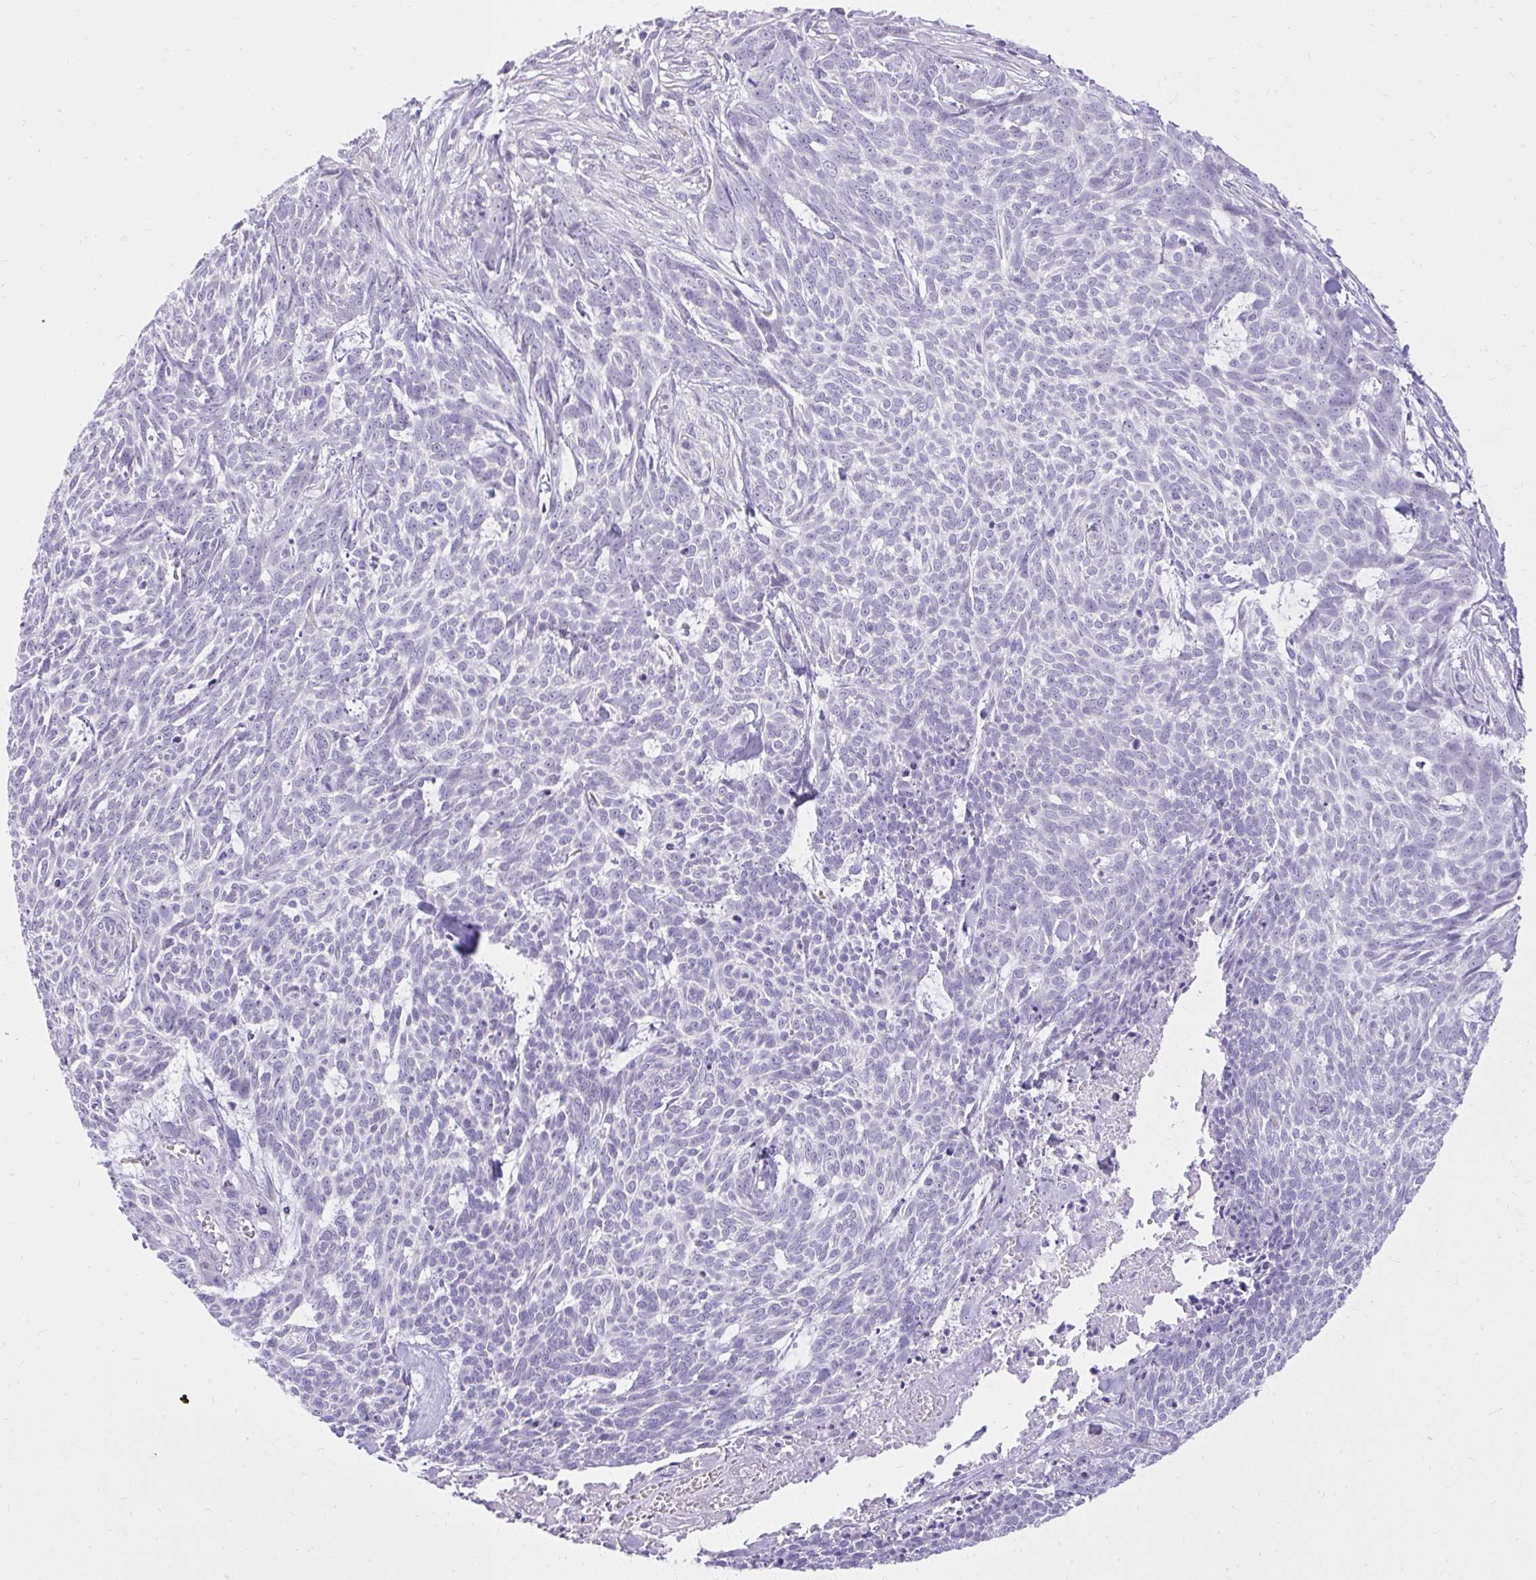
{"staining": {"intensity": "negative", "quantity": "none", "location": "none"}, "tissue": "skin cancer", "cell_type": "Tumor cells", "image_type": "cancer", "snomed": [{"axis": "morphology", "description": "Basal cell carcinoma"}, {"axis": "topography", "description": "Skin"}], "caption": "A photomicrograph of human skin cancer is negative for staining in tumor cells.", "gene": "PRAP1", "patient": {"sex": "female", "age": 93}}